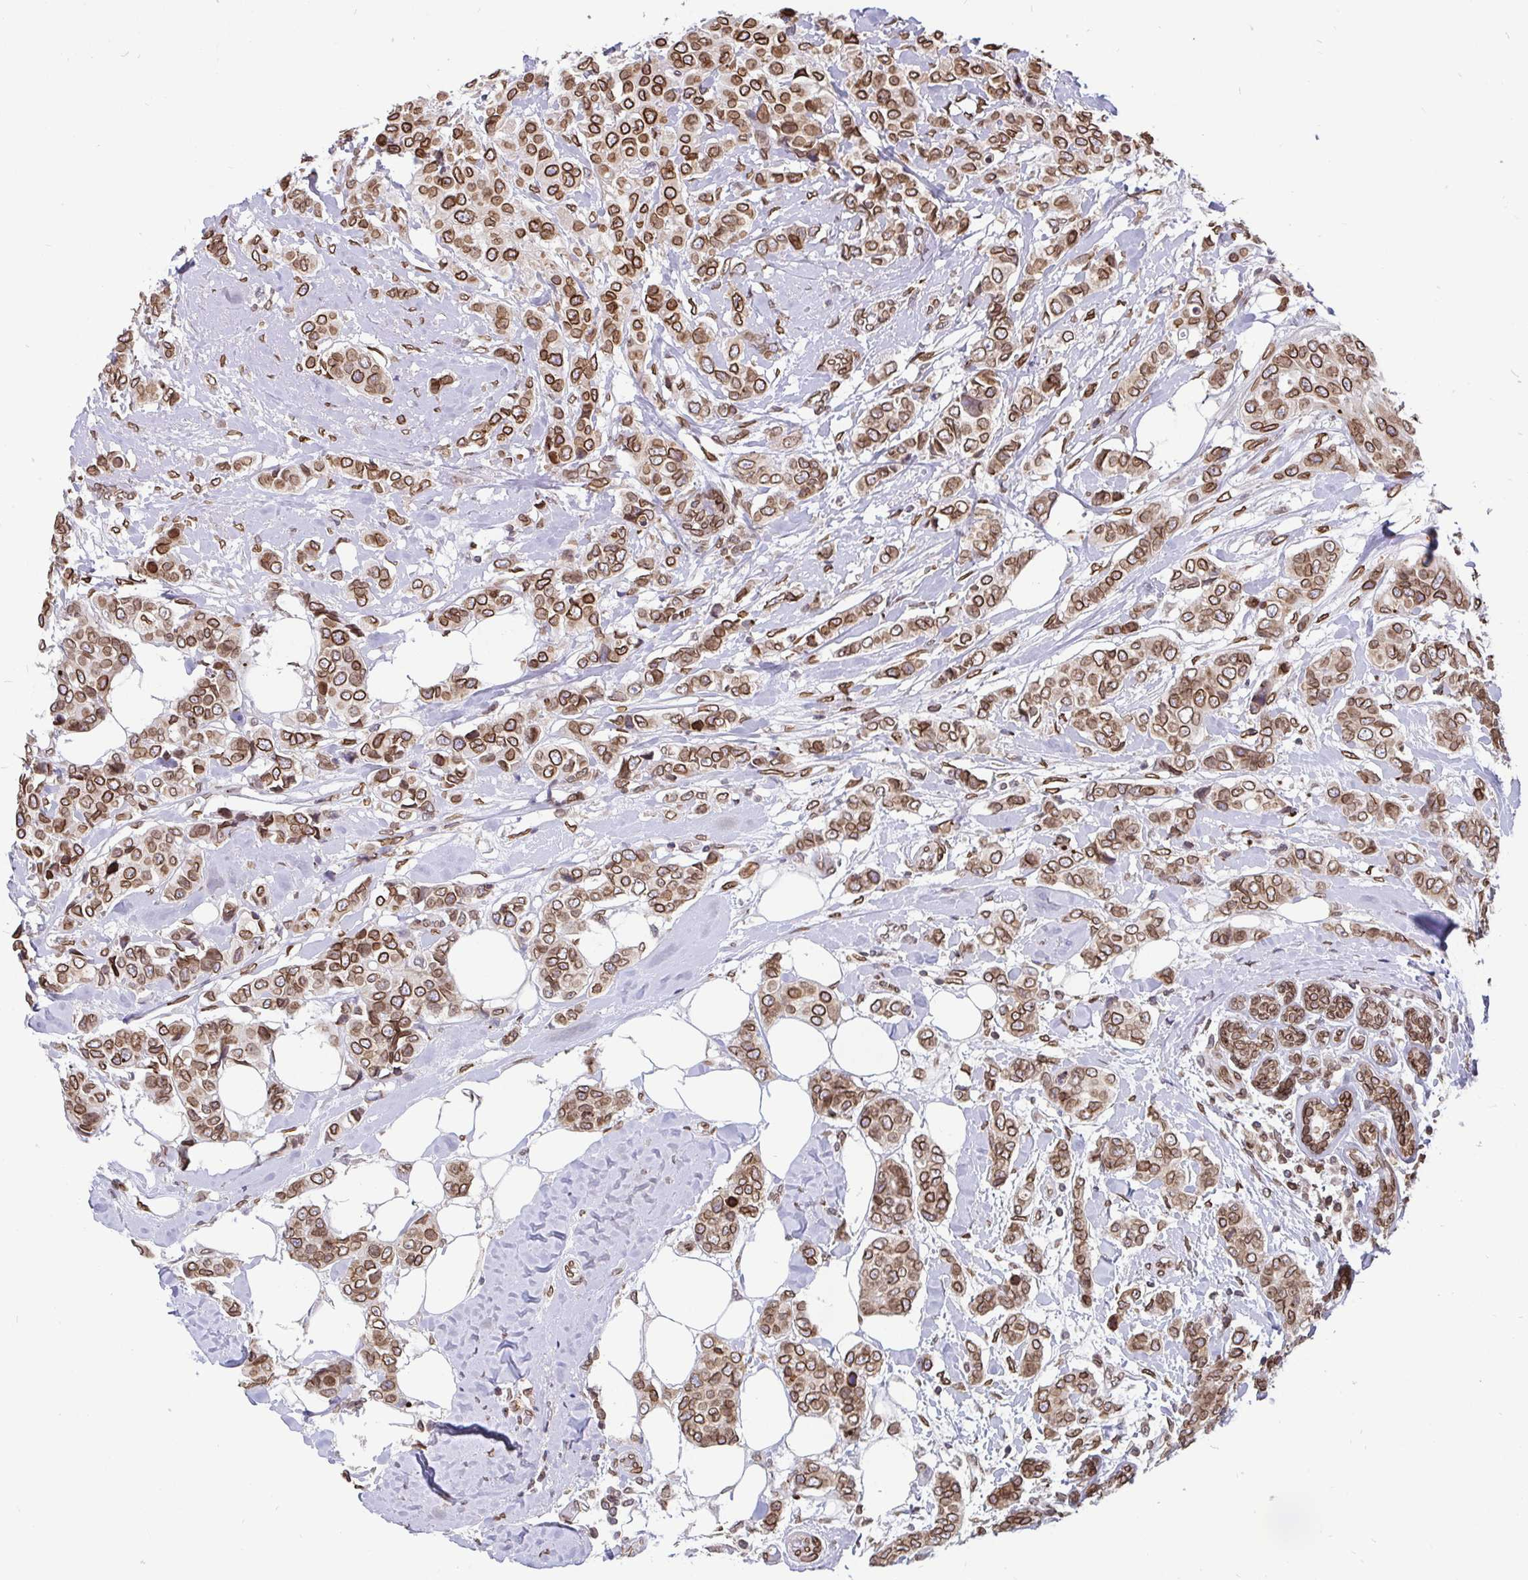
{"staining": {"intensity": "moderate", "quantity": ">75%", "location": "cytoplasmic/membranous,nuclear"}, "tissue": "breast cancer", "cell_type": "Tumor cells", "image_type": "cancer", "snomed": [{"axis": "morphology", "description": "Lobular carcinoma"}, {"axis": "topography", "description": "Breast"}], "caption": "This micrograph exhibits immunohistochemistry (IHC) staining of human lobular carcinoma (breast), with medium moderate cytoplasmic/membranous and nuclear expression in about >75% of tumor cells.", "gene": "EMD", "patient": {"sex": "female", "age": 51}}